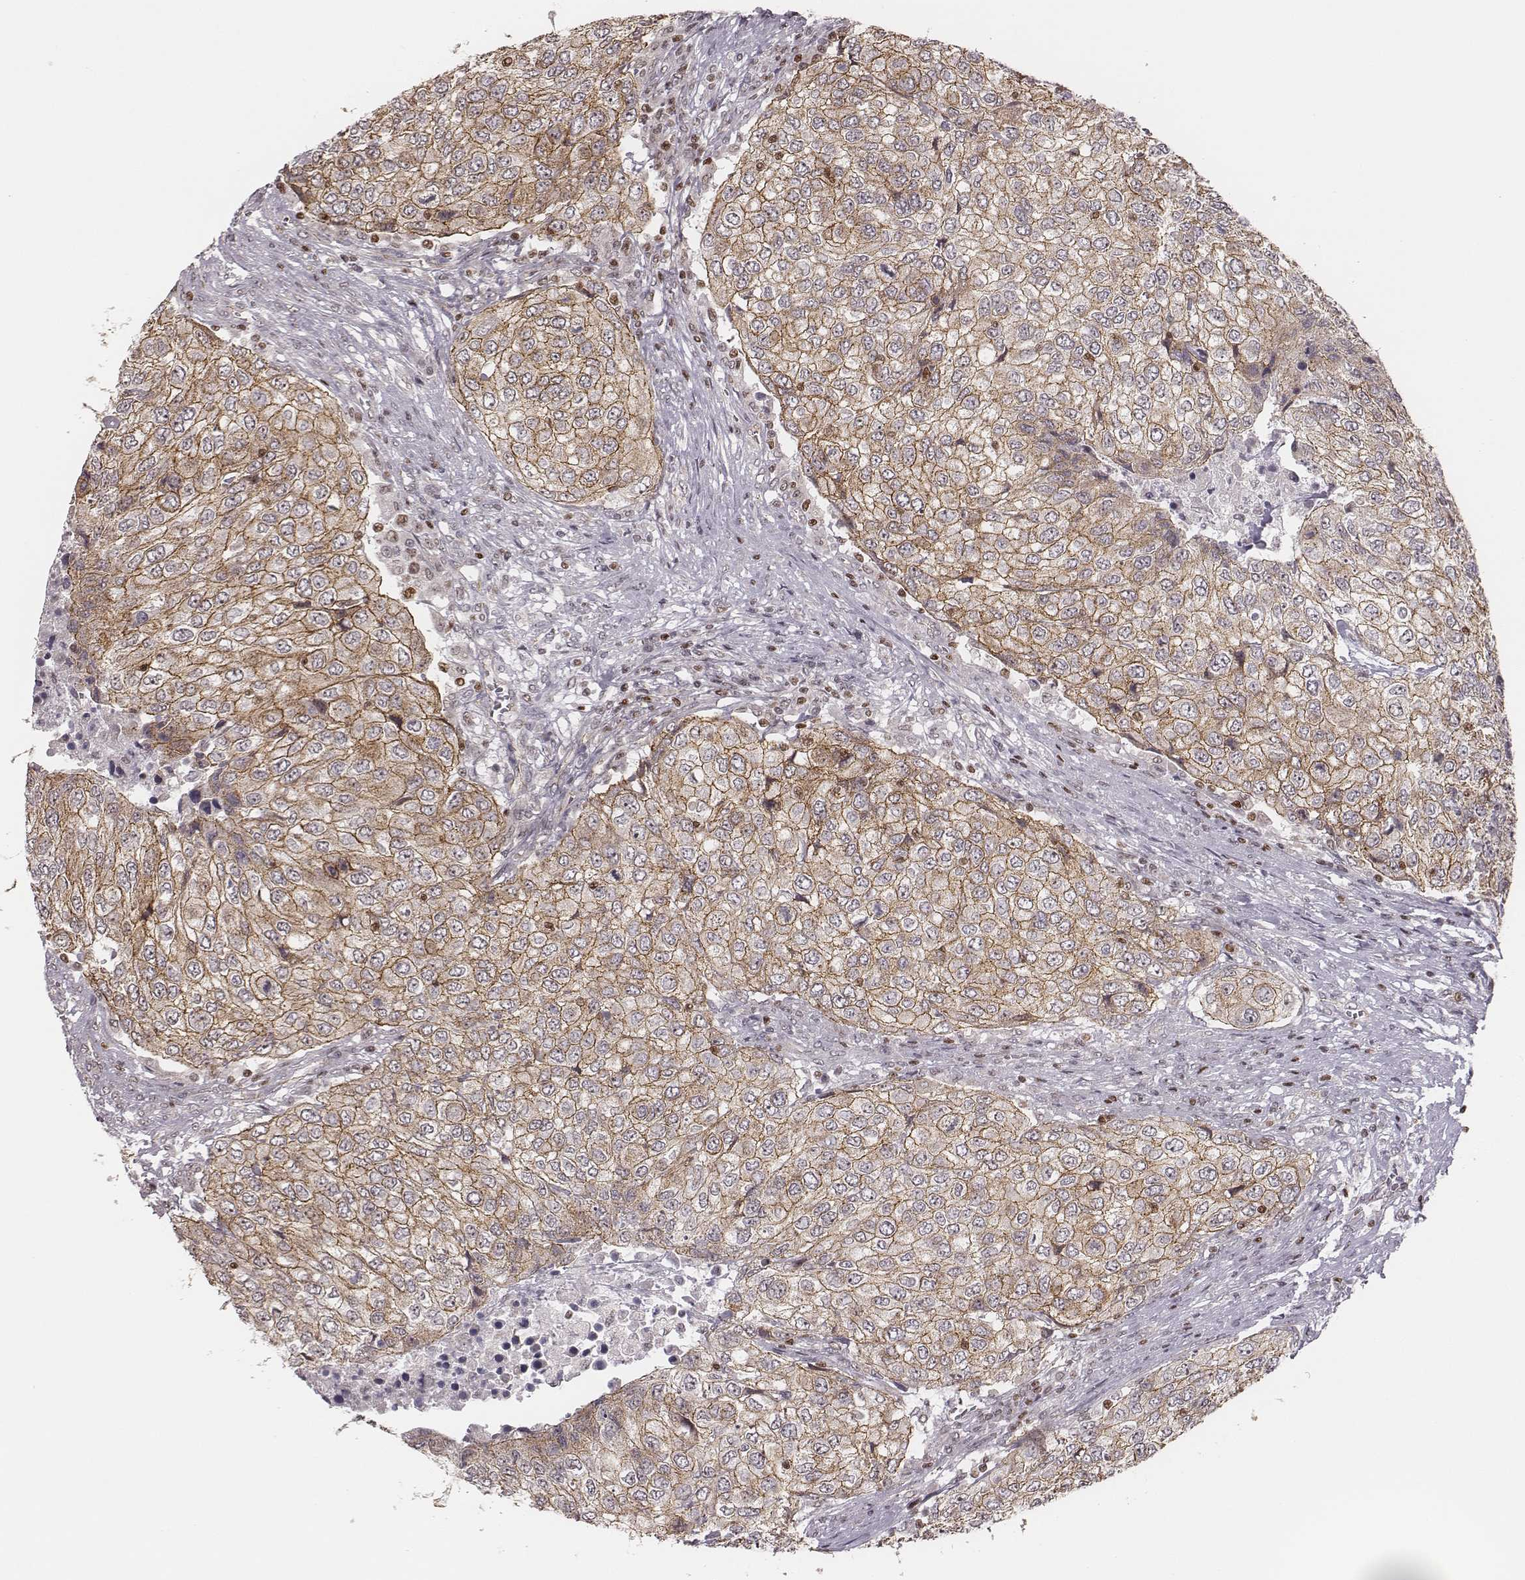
{"staining": {"intensity": "moderate", "quantity": ">75%", "location": "cytoplasmic/membranous"}, "tissue": "urothelial cancer", "cell_type": "Tumor cells", "image_type": "cancer", "snomed": [{"axis": "morphology", "description": "Urothelial carcinoma, High grade"}, {"axis": "topography", "description": "Urinary bladder"}], "caption": "Moderate cytoplasmic/membranous protein staining is present in about >75% of tumor cells in urothelial carcinoma (high-grade). (IHC, brightfield microscopy, high magnification).", "gene": "WDR59", "patient": {"sex": "female", "age": 78}}